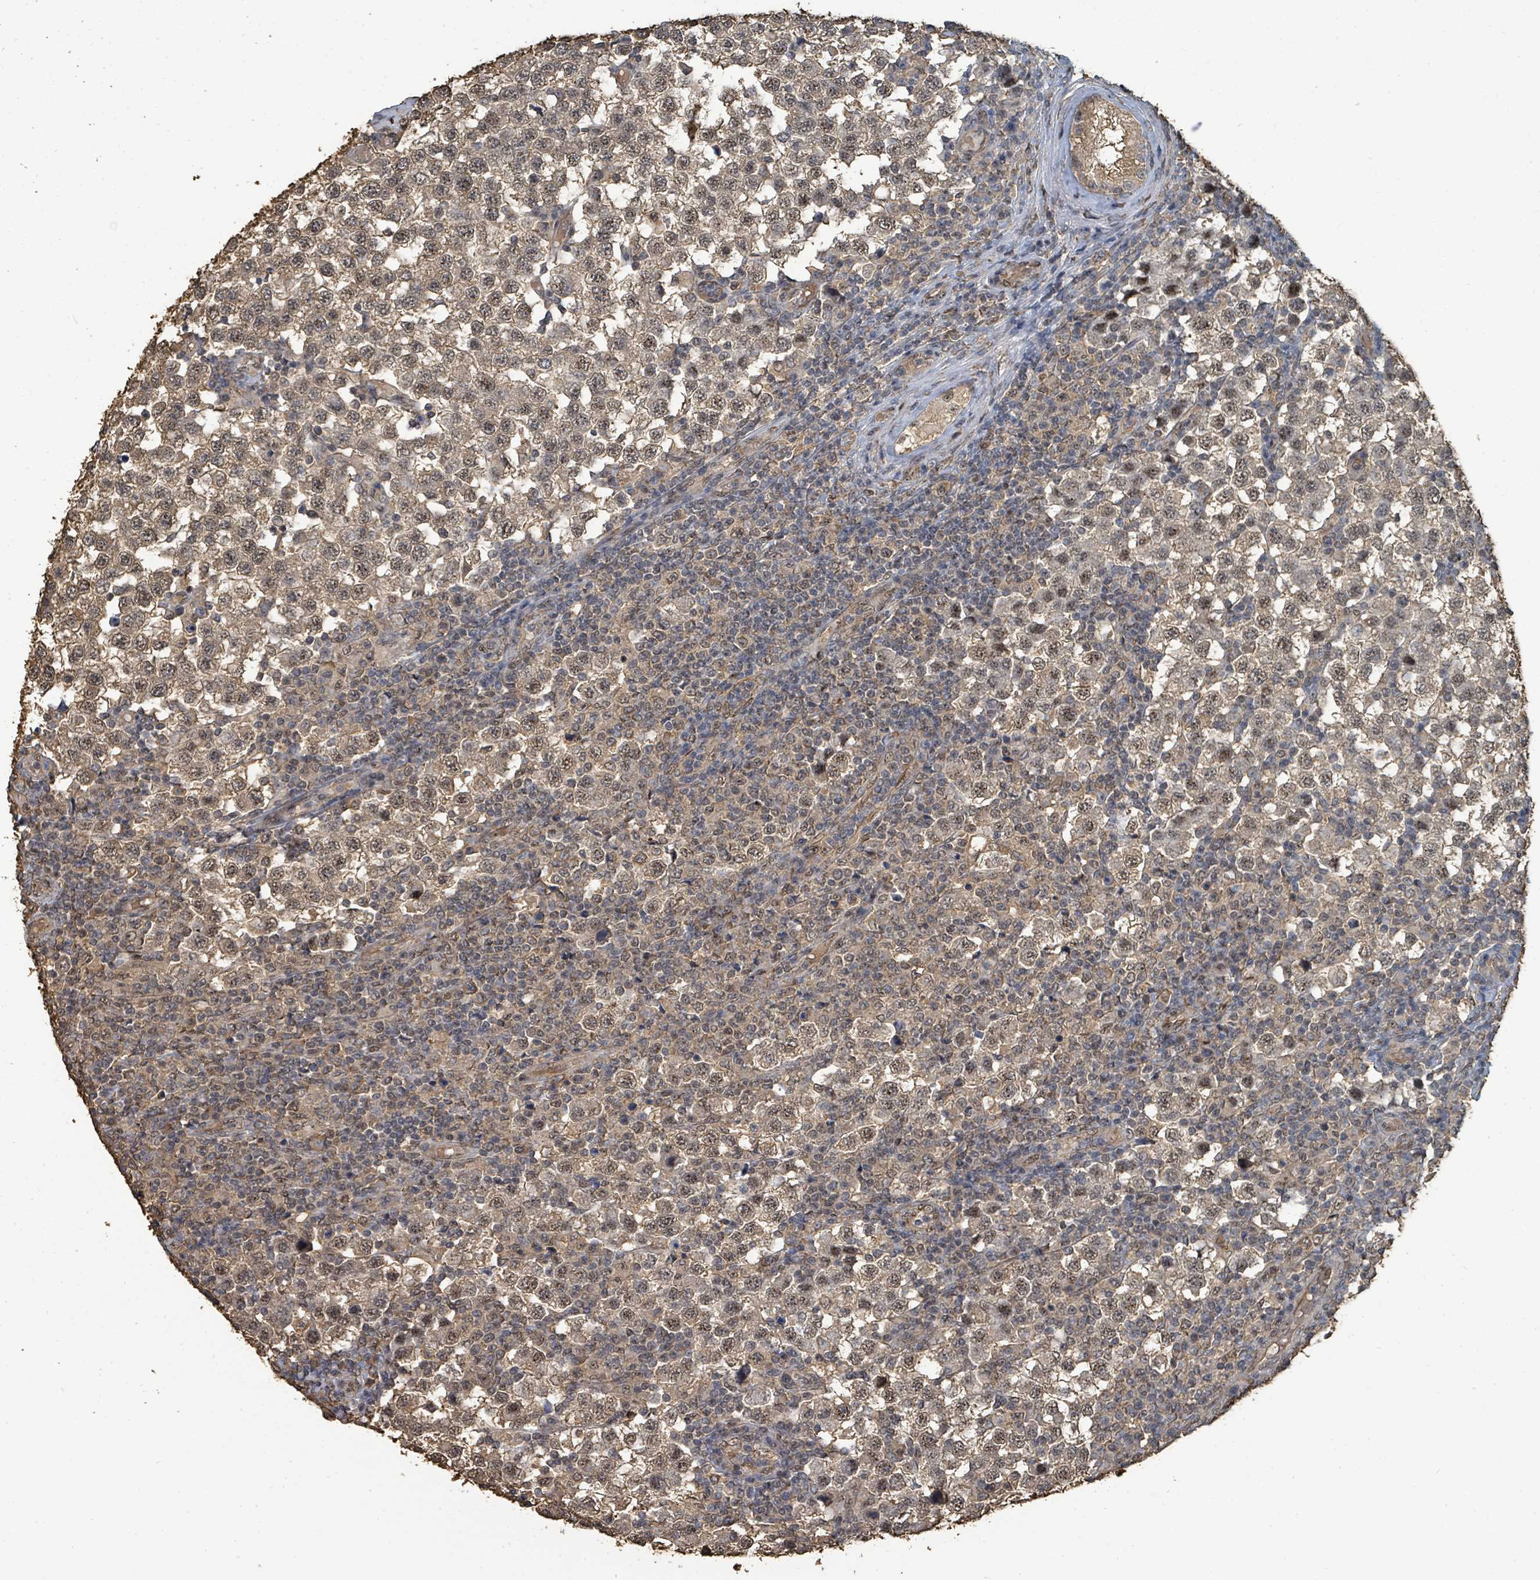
{"staining": {"intensity": "moderate", "quantity": ">75%", "location": "nuclear"}, "tissue": "testis cancer", "cell_type": "Tumor cells", "image_type": "cancer", "snomed": [{"axis": "morphology", "description": "Seminoma, NOS"}, {"axis": "topography", "description": "Testis"}], "caption": "Testis seminoma stained with a protein marker reveals moderate staining in tumor cells.", "gene": "C6orf52", "patient": {"sex": "male", "age": 34}}